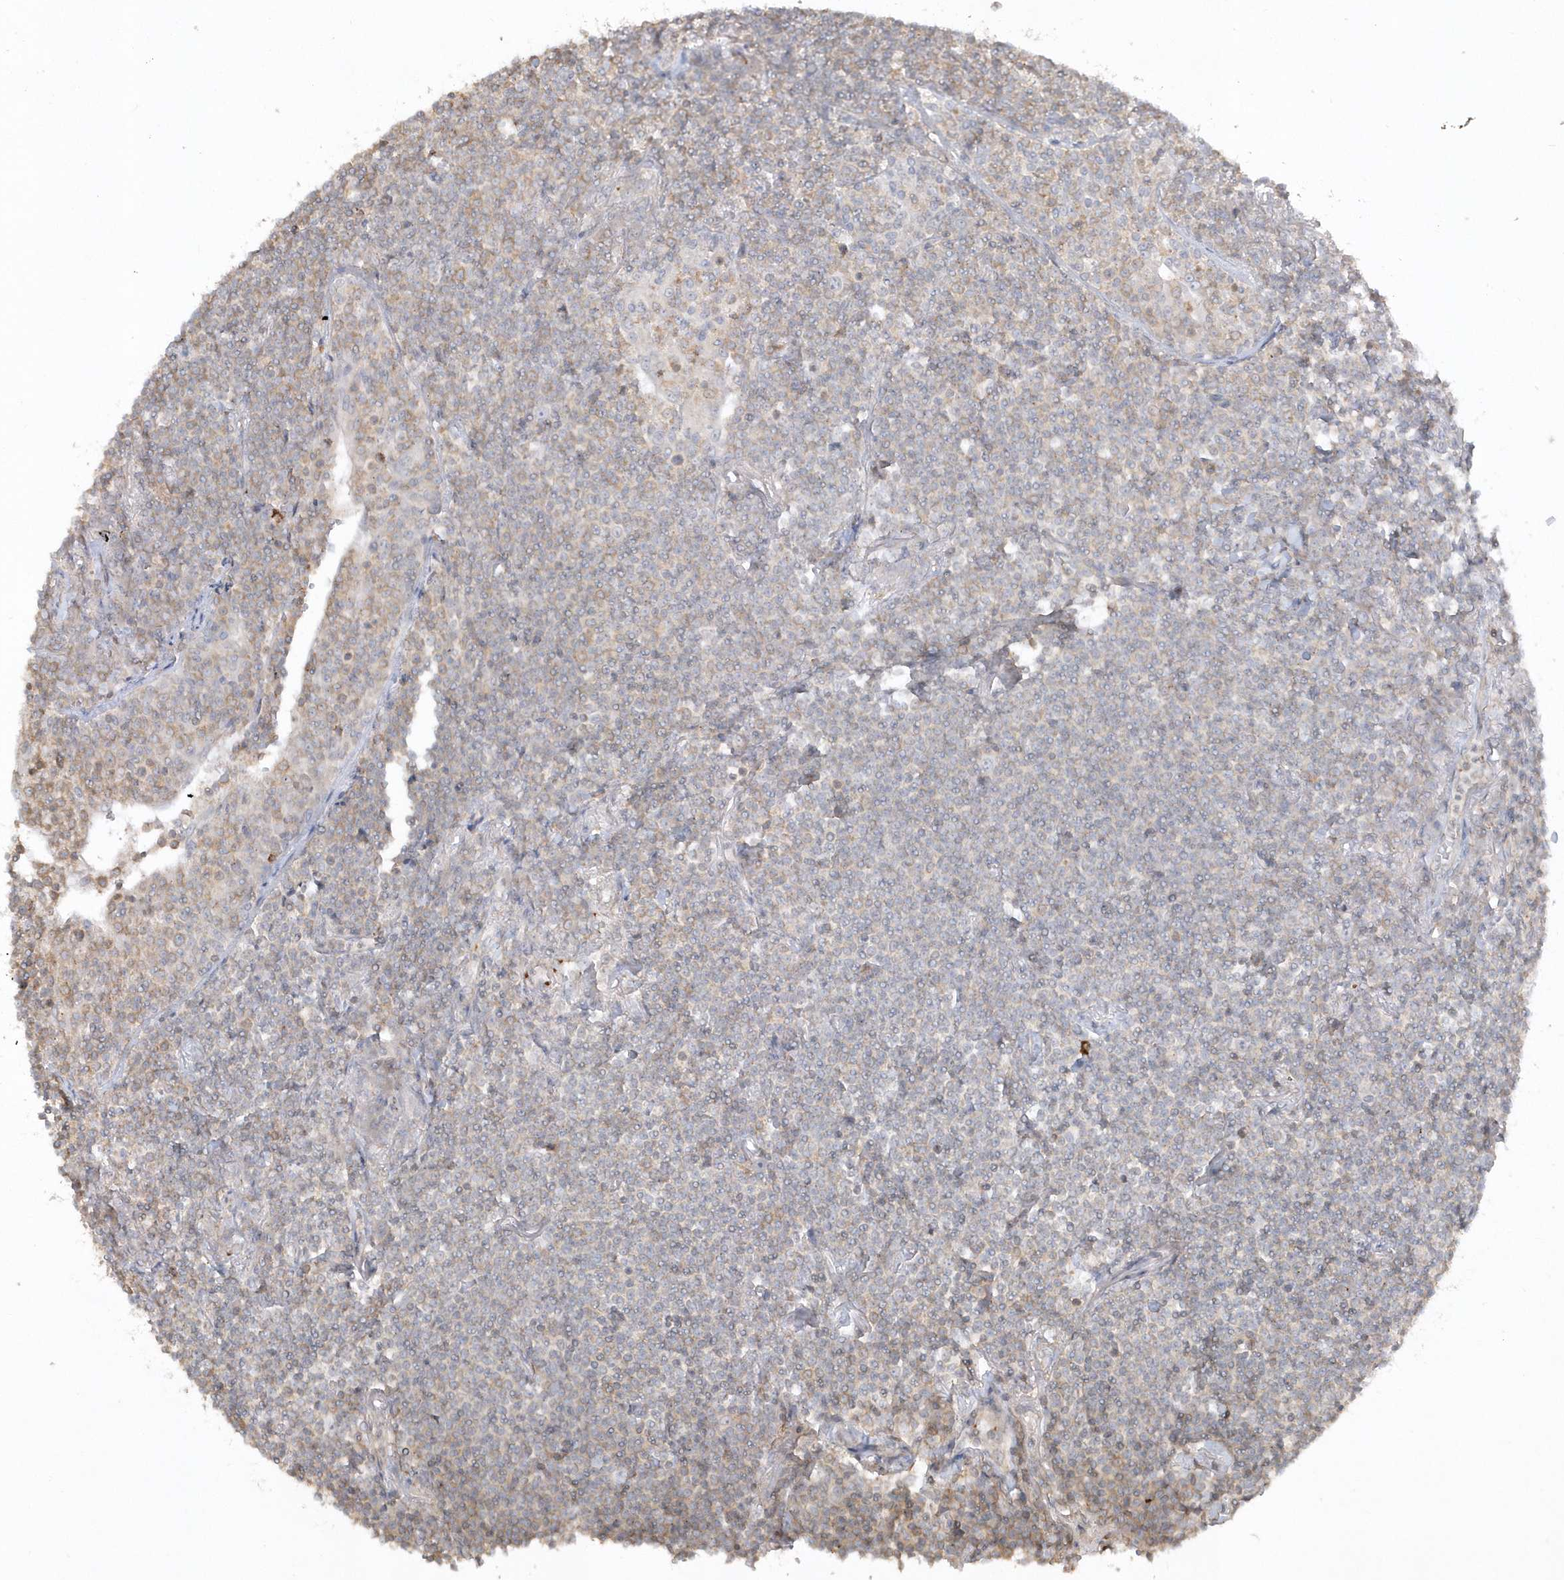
{"staining": {"intensity": "weak", "quantity": "<25%", "location": "cytoplasmic/membranous"}, "tissue": "lymphoma", "cell_type": "Tumor cells", "image_type": "cancer", "snomed": [{"axis": "morphology", "description": "Malignant lymphoma, non-Hodgkin's type, Low grade"}, {"axis": "topography", "description": "Lung"}], "caption": "Immunohistochemistry (IHC) micrograph of lymphoma stained for a protein (brown), which demonstrates no positivity in tumor cells.", "gene": "BSN", "patient": {"sex": "female", "age": 71}}